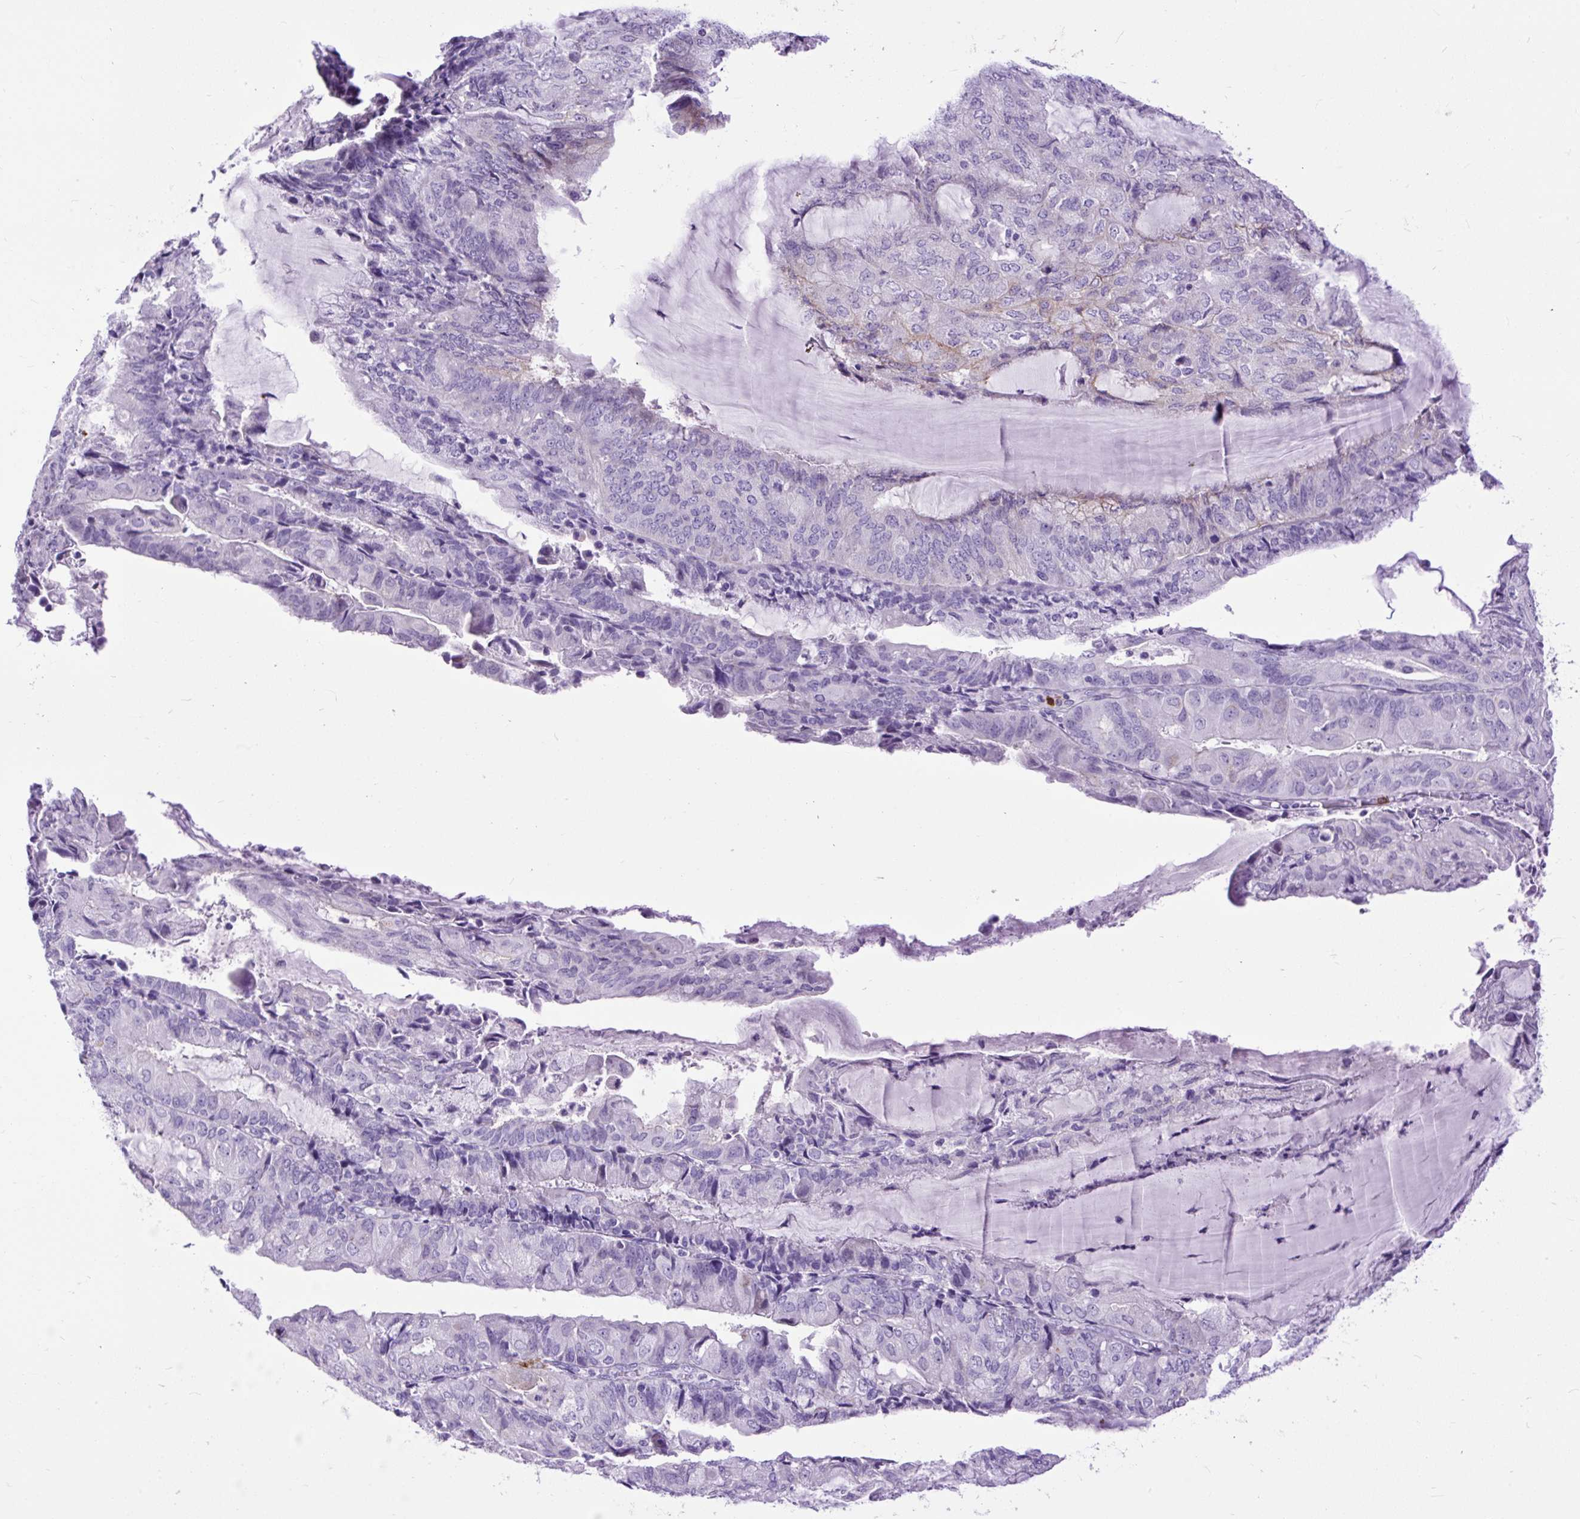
{"staining": {"intensity": "negative", "quantity": "none", "location": "none"}, "tissue": "endometrial cancer", "cell_type": "Tumor cells", "image_type": "cancer", "snomed": [{"axis": "morphology", "description": "Adenocarcinoma, NOS"}, {"axis": "topography", "description": "Endometrium"}], "caption": "Immunohistochemistry micrograph of adenocarcinoma (endometrial) stained for a protein (brown), which displays no expression in tumor cells. Nuclei are stained in blue.", "gene": "ZNF256", "patient": {"sex": "female", "age": 81}}